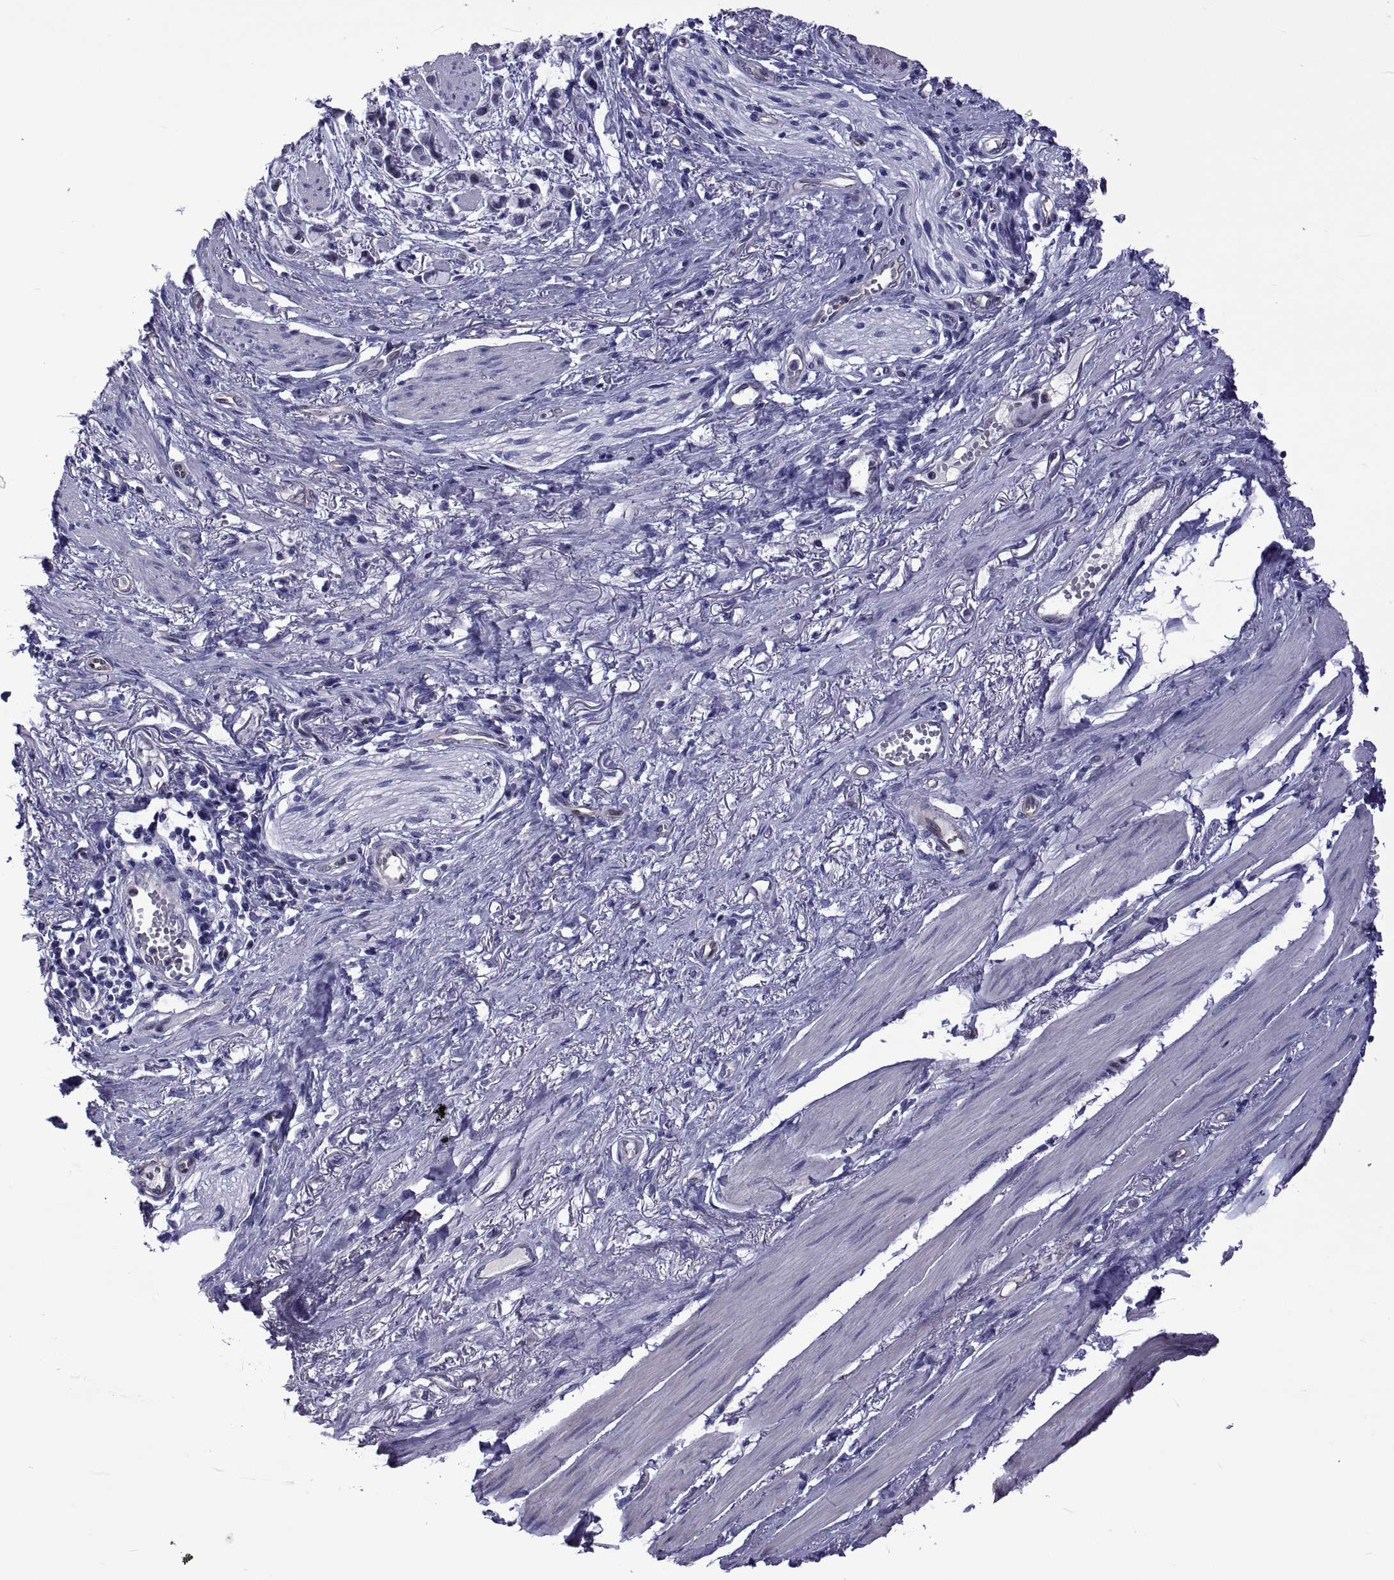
{"staining": {"intensity": "negative", "quantity": "none", "location": "none"}, "tissue": "stomach cancer", "cell_type": "Tumor cells", "image_type": "cancer", "snomed": [{"axis": "morphology", "description": "Adenocarcinoma, NOS"}, {"axis": "topography", "description": "Stomach"}], "caption": "A high-resolution histopathology image shows immunohistochemistry (IHC) staining of stomach cancer (adenocarcinoma), which reveals no significant staining in tumor cells. (IHC, brightfield microscopy, high magnification).", "gene": "LCN9", "patient": {"sex": "female", "age": 81}}